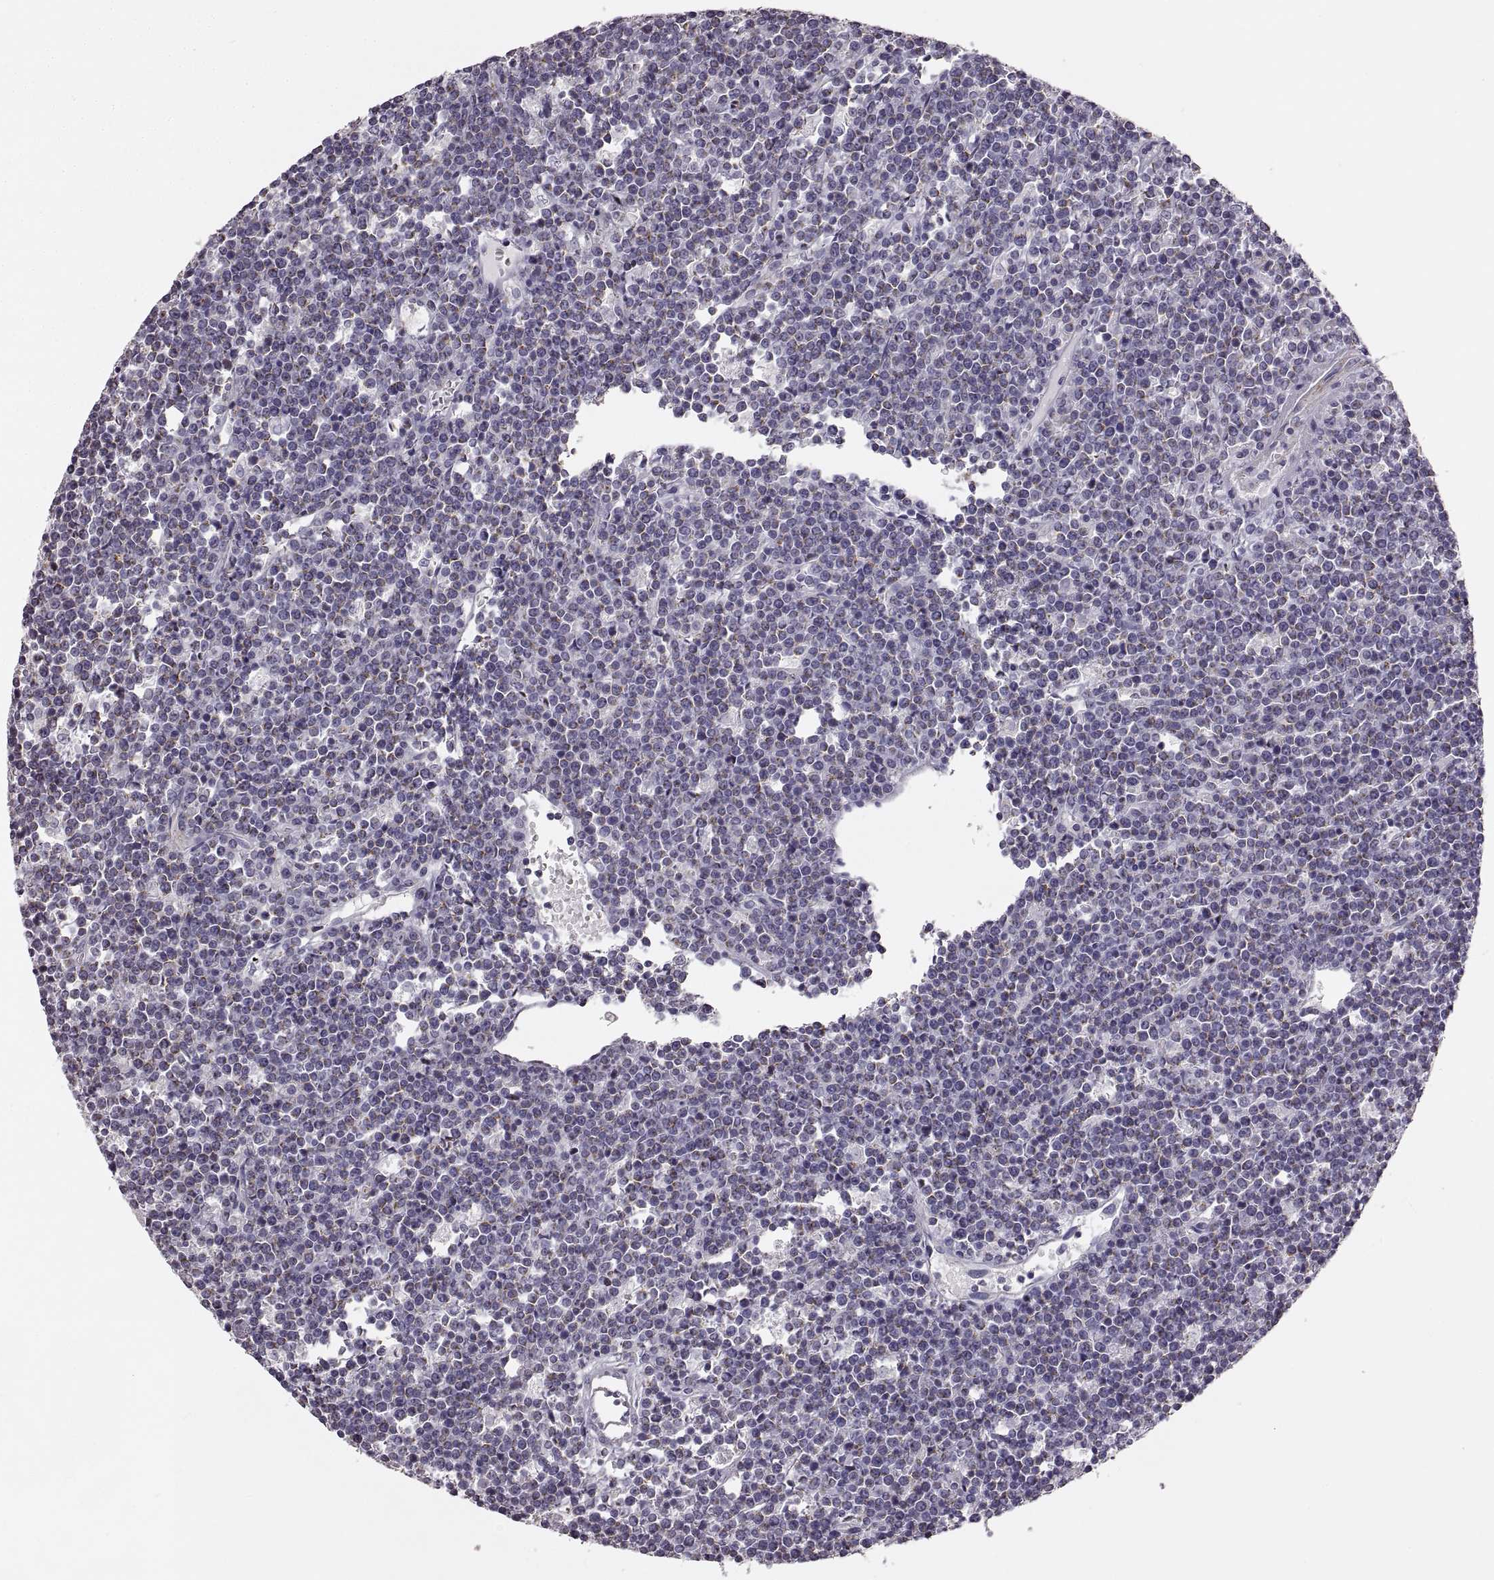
{"staining": {"intensity": "negative", "quantity": "none", "location": "none"}, "tissue": "lymphoma", "cell_type": "Tumor cells", "image_type": "cancer", "snomed": [{"axis": "morphology", "description": "Malignant lymphoma, non-Hodgkin's type, High grade"}, {"axis": "topography", "description": "Ovary"}], "caption": "High power microscopy histopathology image of an IHC micrograph of lymphoma, revealing no significant expression in tumor cells. (DAB (3,3'-diaminobenzidine) IHC with hematoxylin counter stain).", "gene": "RDH13", "patient": {"sex": "female", "age": 56}}